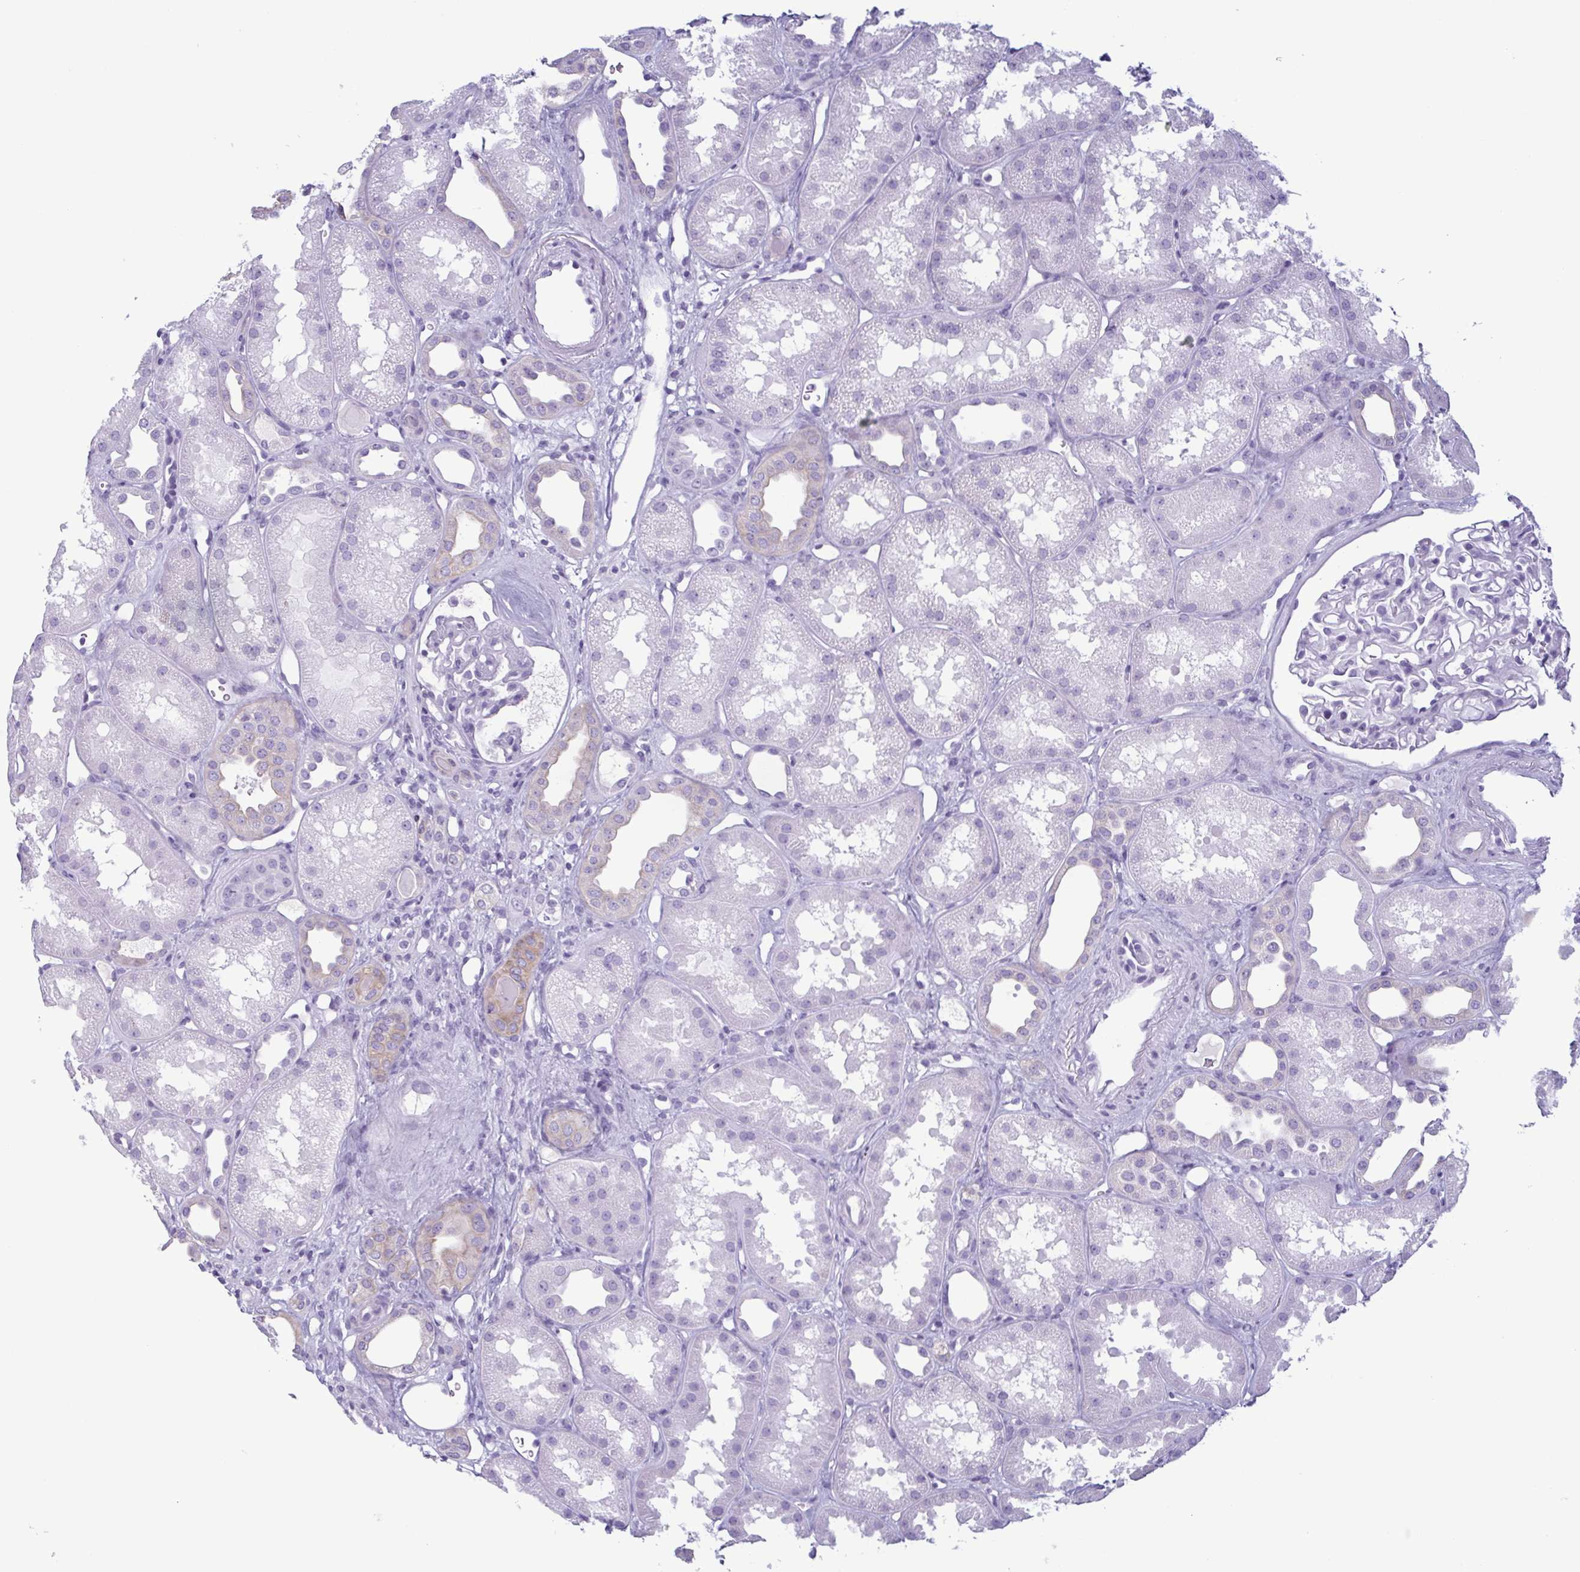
{"staining": {"intensity": "negative", "quantity": "none", "location": "none"}, "tissue": "kidney", "cell_type": "Cells in glomeruli", "image_type": "normal", "snomed": [{"axis": "morphology", "description": "Normal tissue, NOS"}, {"axis": "topography", "description": "Kidney"}], "caption": "This is a photomicrograph of immunohistochemistry staining of benign kidney, which shows no expression in cells in glomeruli.", "gene": "KRT10", "patient": {"sex": "male", "age": 61}}